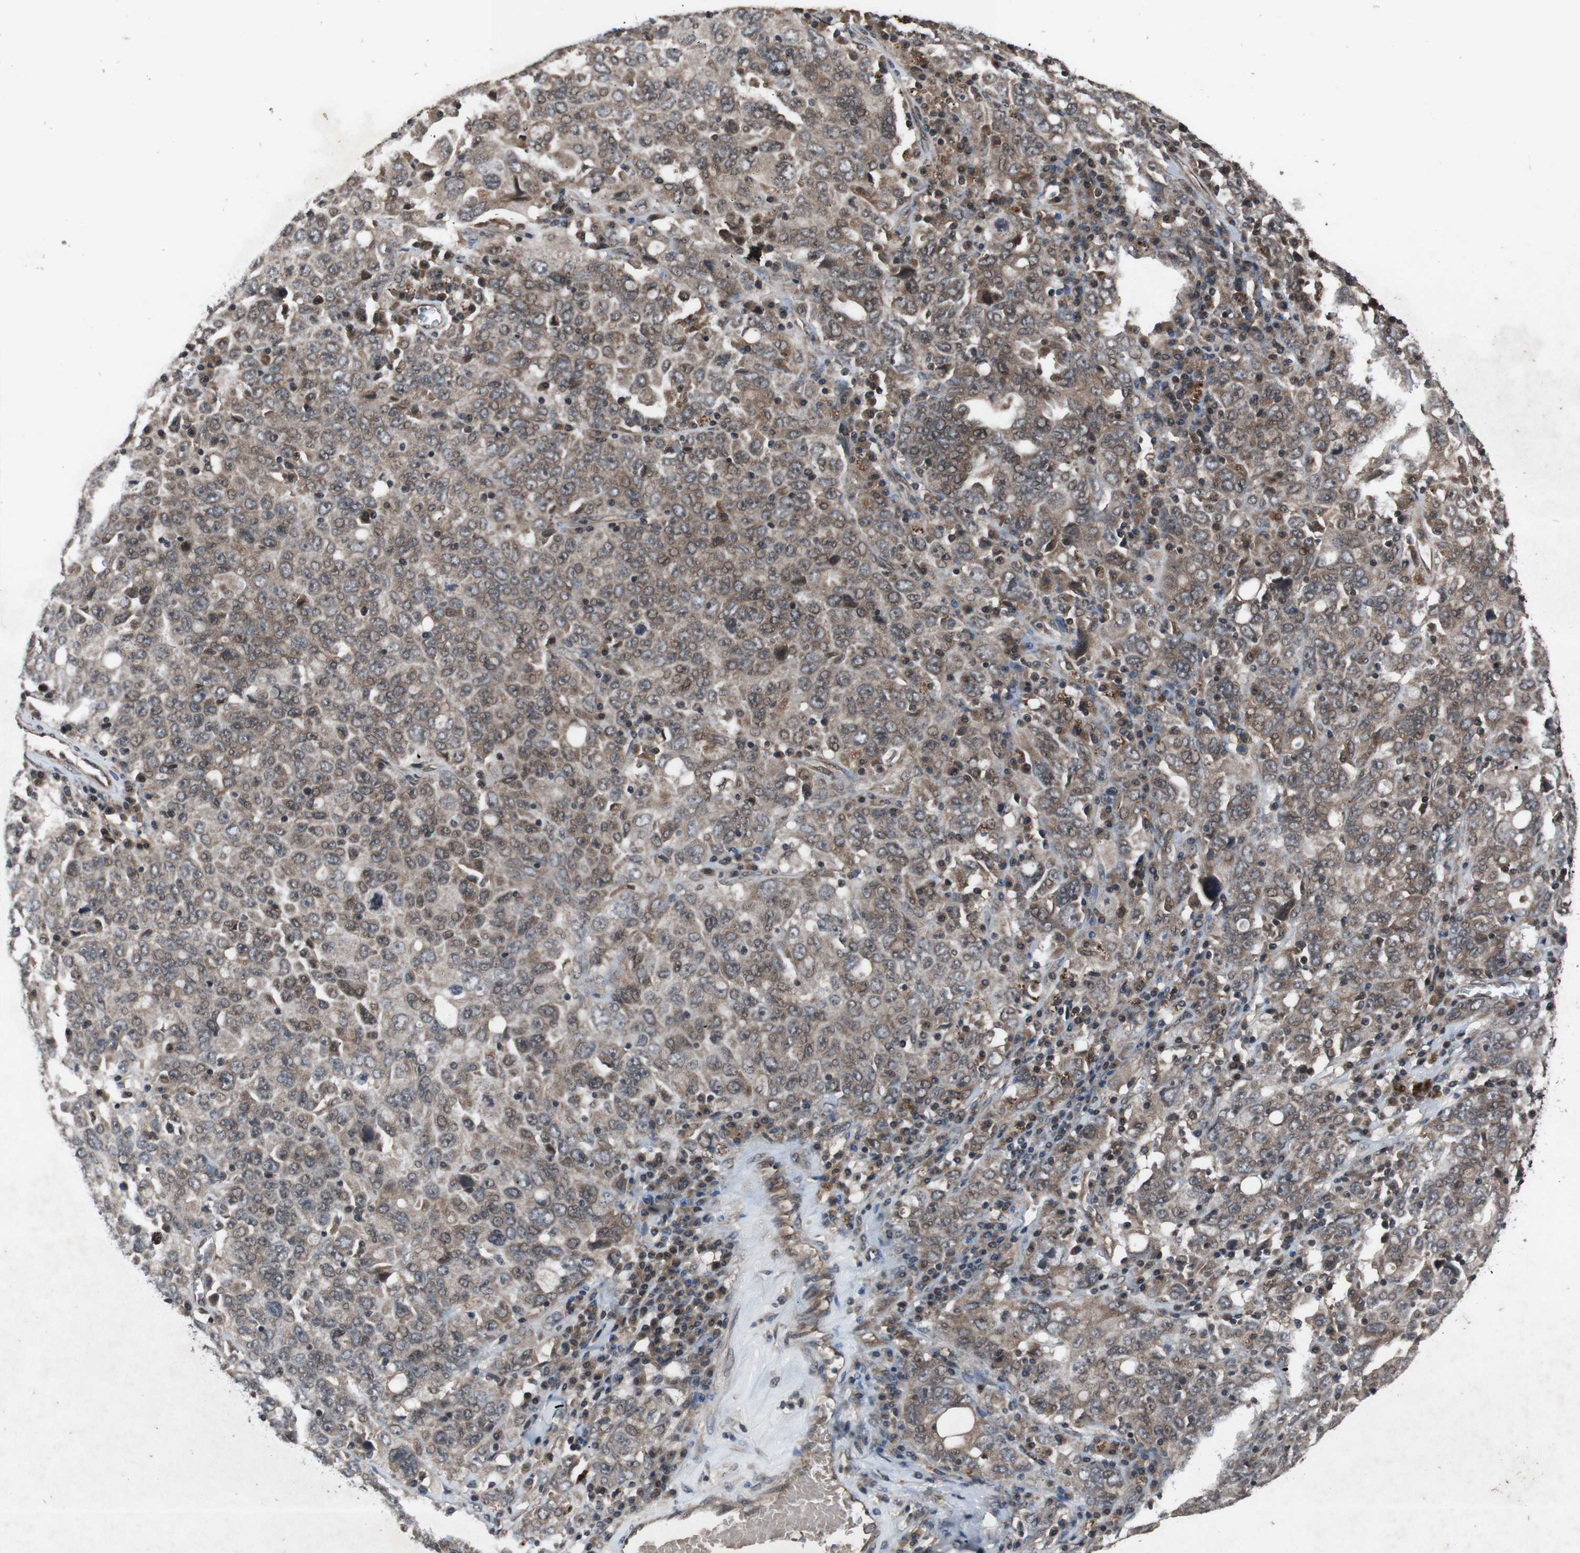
{"staining": {"intensity": "weak", "quantity": ">75%", "location": "cytoplasmic/membranous"}, "tissue": "ovarian cancer", "cell_type": "Tumor cells", "image_type": "cancer", "snomed": [{"axis": "morphology", "description": "Carcinoma, endometroid"}, {"axis": "topography", "description": "Ovary"}], "caption": "Ovarian cancer stained for a protein (brown) exhibits weak cytoplasmic/membranous positive expression in about >75% of tumor cells.", "gene": "SOCS1", "patient": {"sex": "female", "age": 62}}